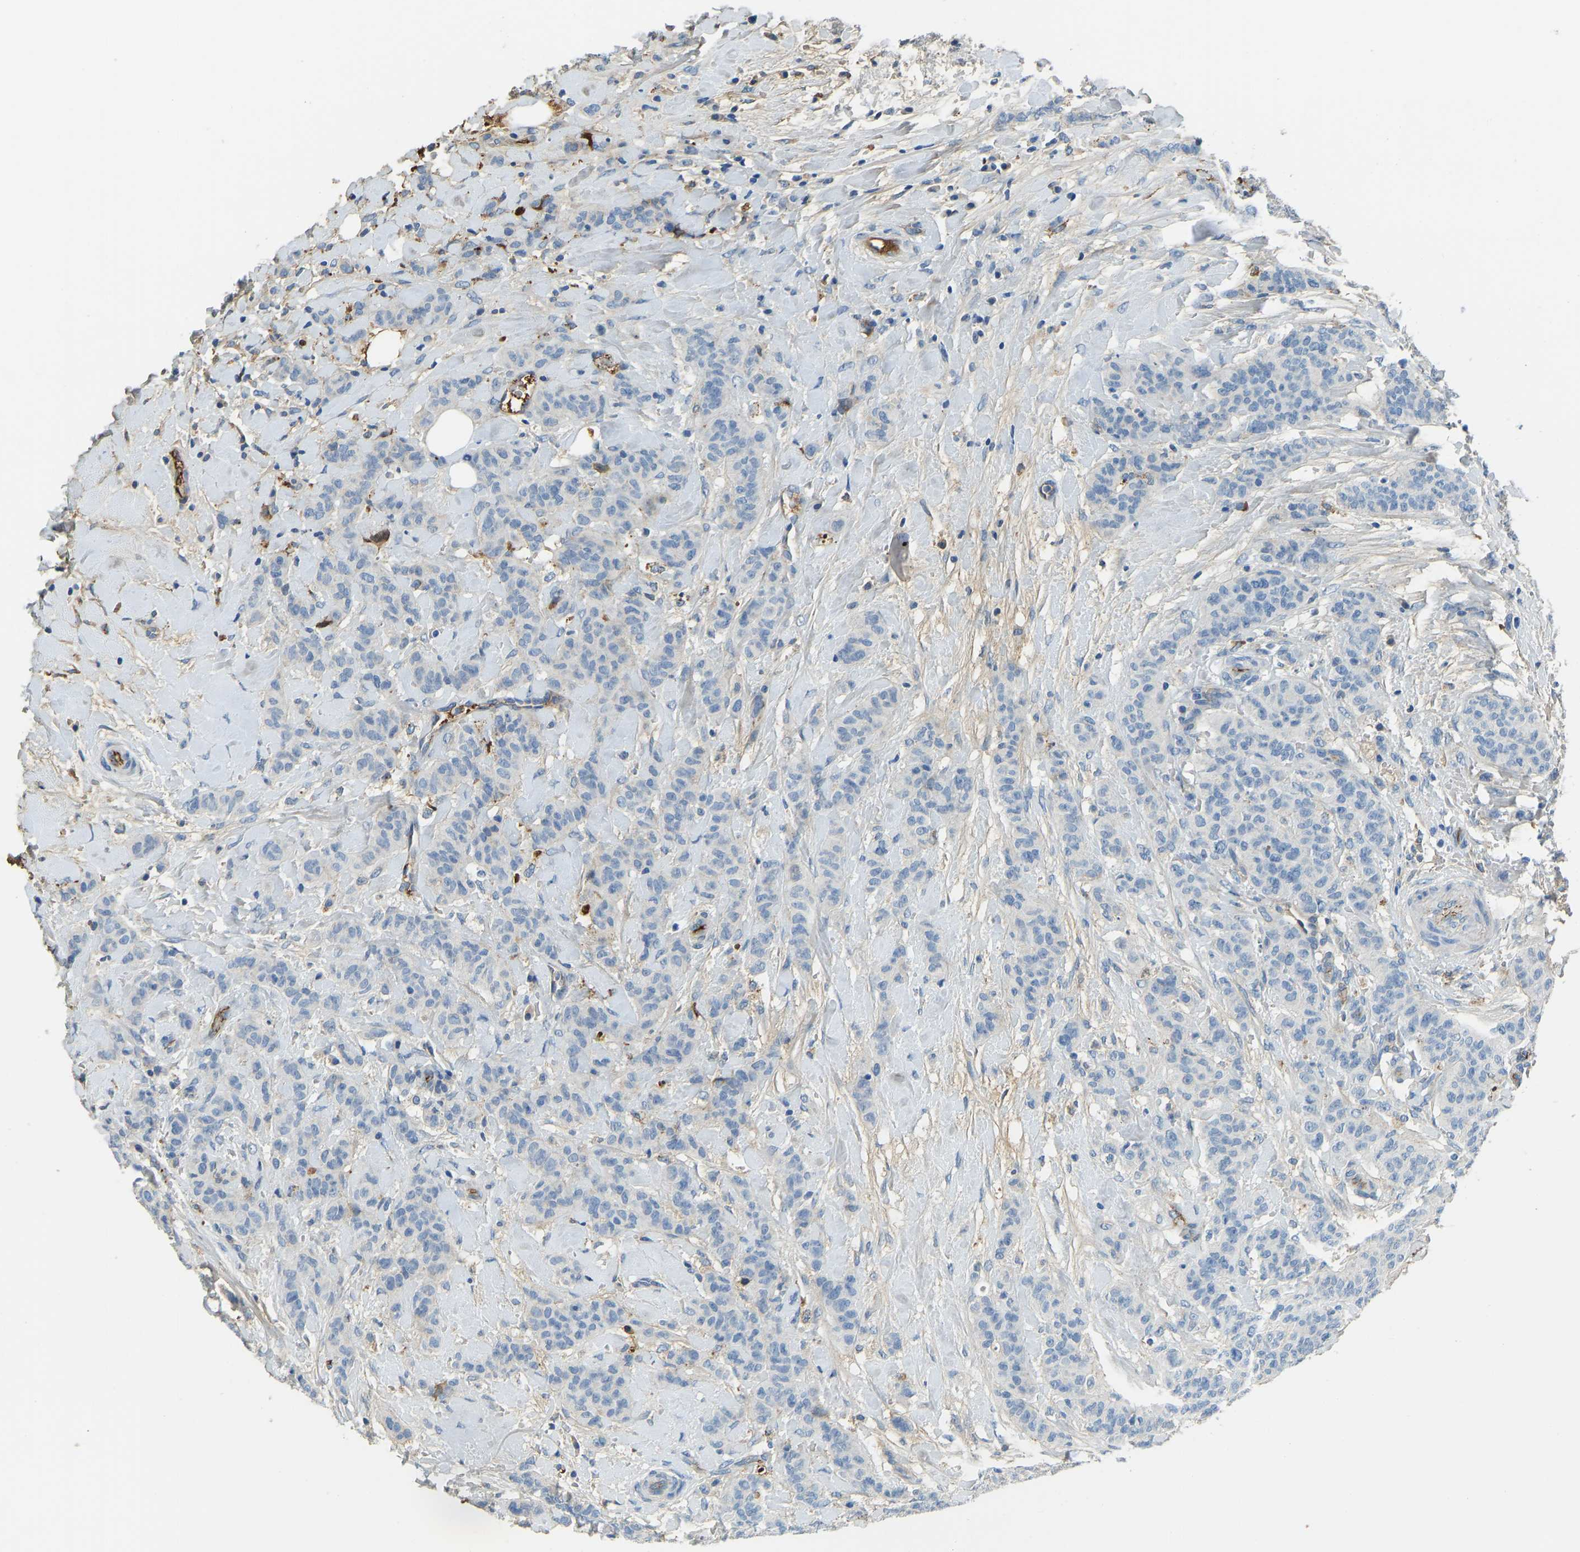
{"staining": {"intensity": "negative", "quantity": "none", "location": "none"}, "tissue": "breast cancer", "cell_type": "Tumor cells", "image_type": "cancer", "snomed": [{"axis": "morphology", "description": "Normal tissue, NOS"}, {"axis": "morphology", "description": "Duct carcinoma"}, {"axis": "topography", "description": "Breast"}], "caption": "The image exhibits no significant expression in tumor cells of breast cancer.", "gene": "THBS4", "patient": {"sex": "female", "age": 40}}